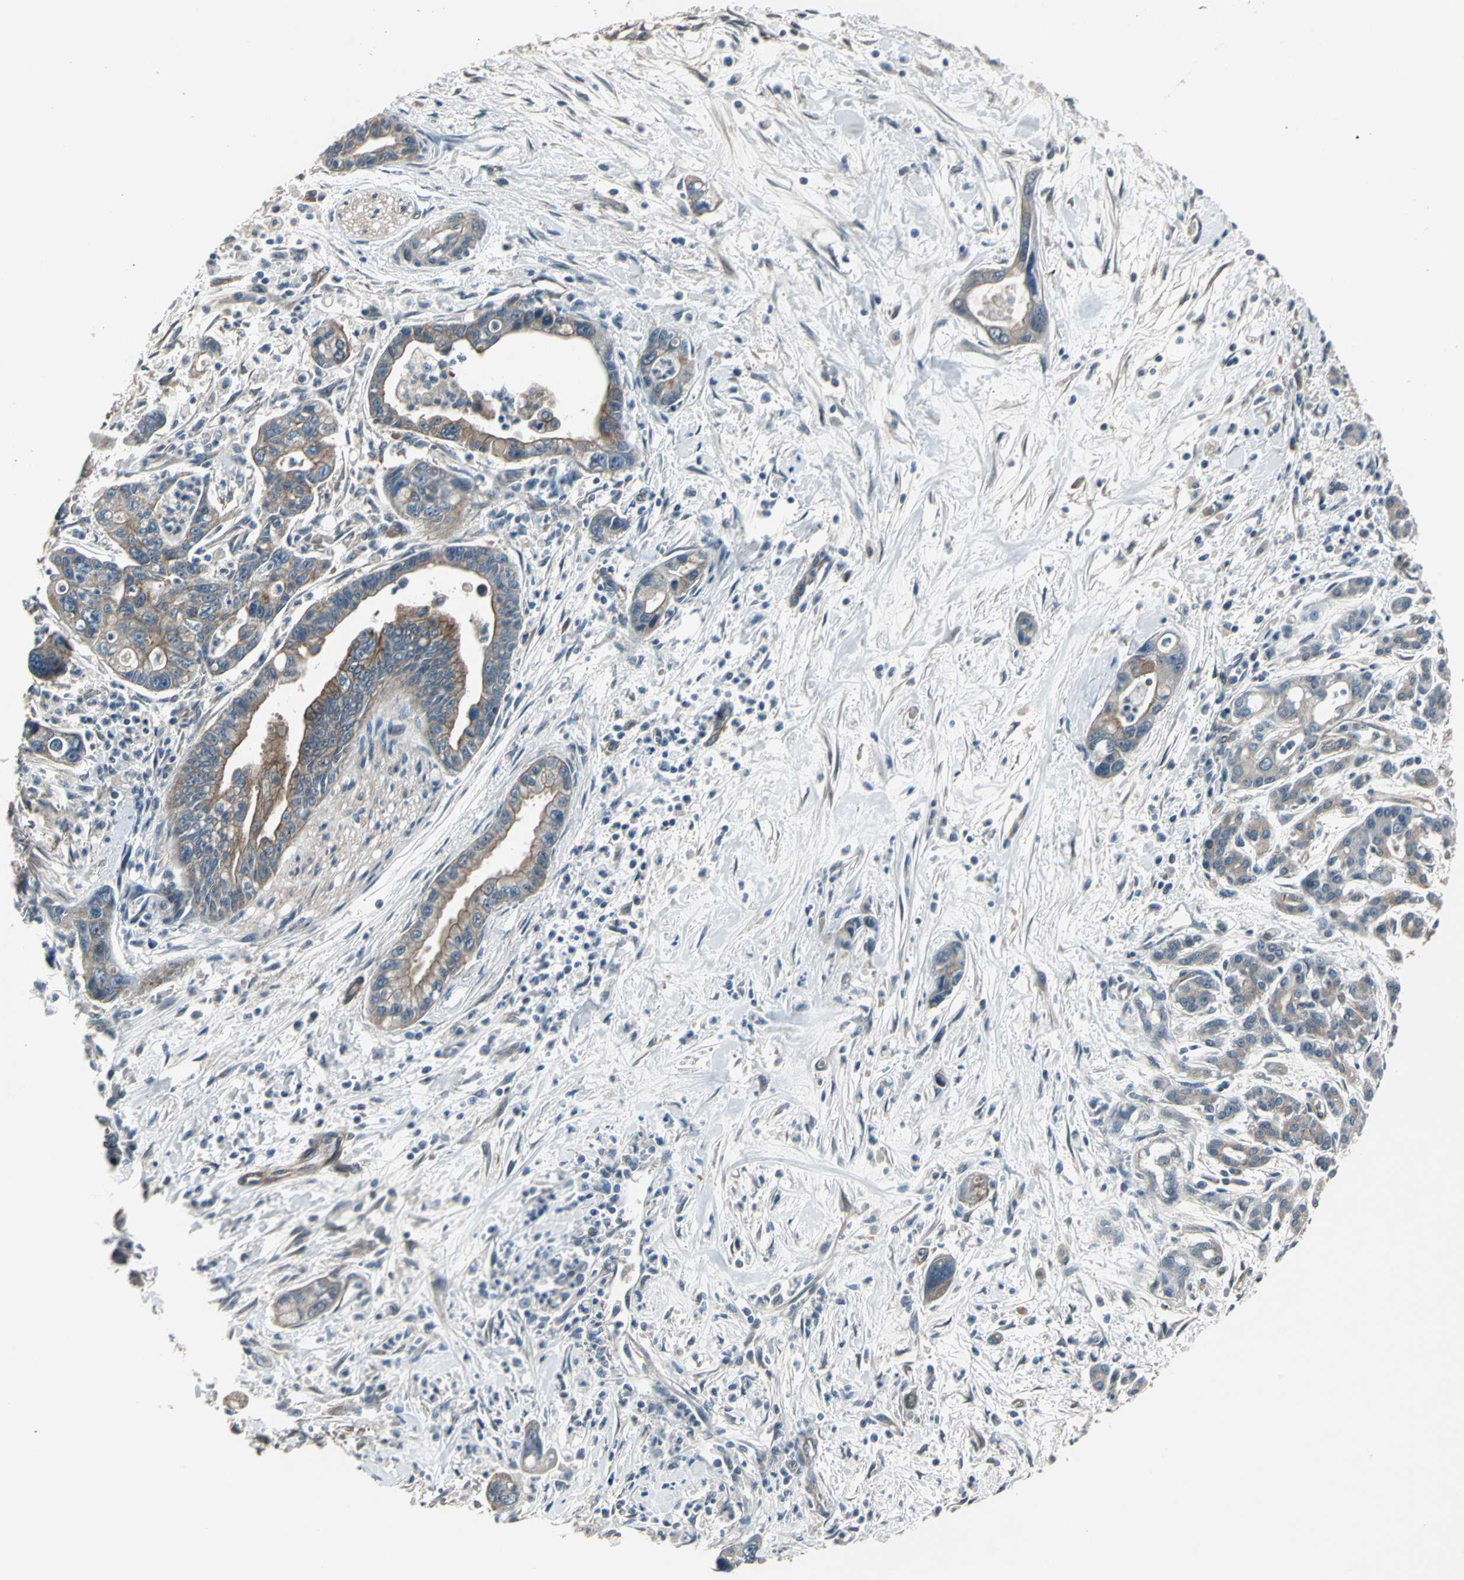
{"staining": {"intensity": "strong", "quantity": ">75%", "location": "cytoplasmic/membranous"}, "tissue": "pancreatic cancer", "cell_type": "Tumor cells", "image_type": "cancer", "snomed": [{"axis": "morphology", "description": "Adenocarcinoma, NOS"}, {"axis": "topography", "description": "Pancreas"}], "caption": "This image shows adenocarcinoma (pancreatic) stained with immunohistochemistry to label a protein in brown. The cytoplasmic/membranous of tumor cells show strong positivity for the protein. Nuclei are counter-stained blue.", "gene": "PFDN1", "patient": {"sex": "male", "age": 70}}